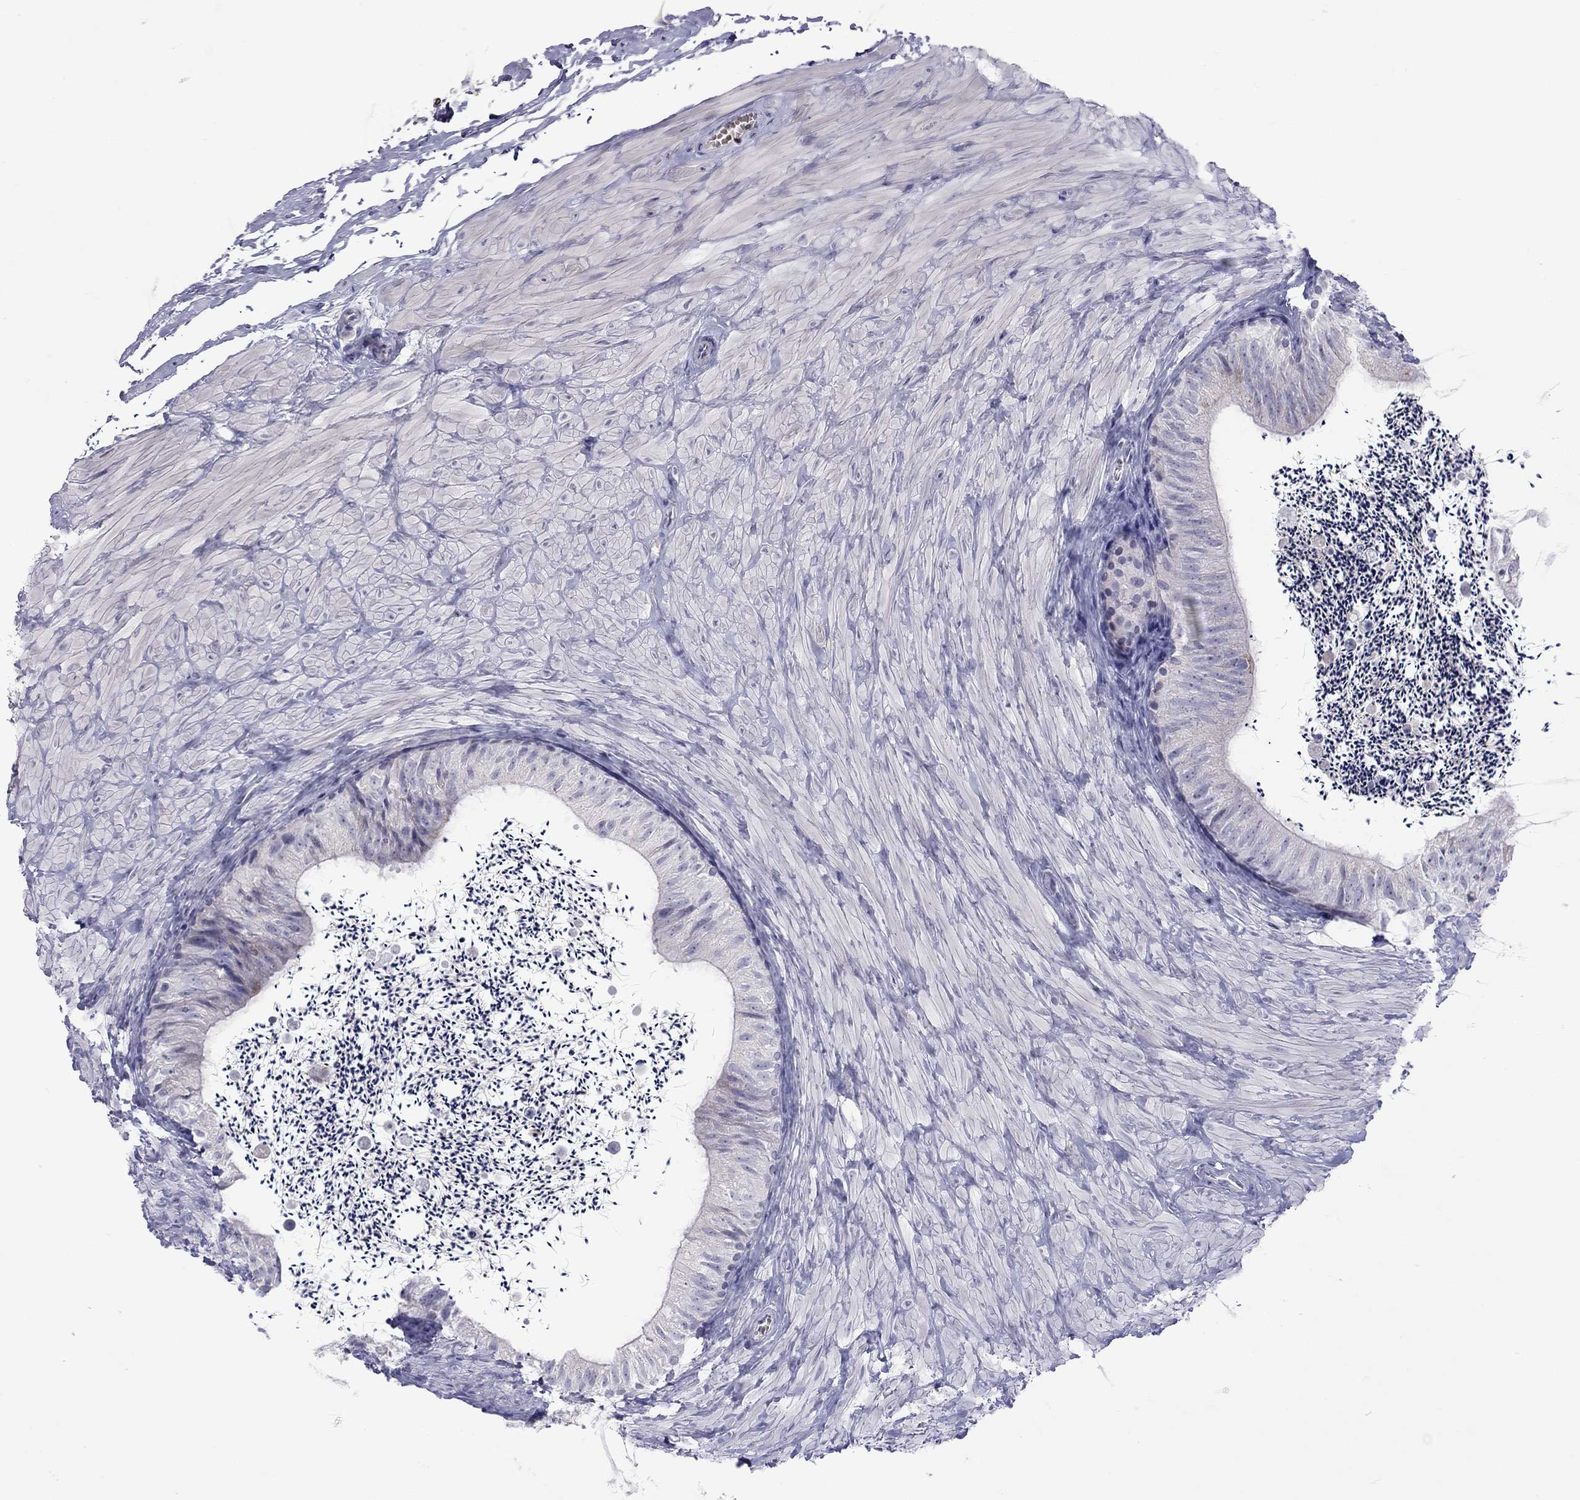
{"staining": {"intensity": "negative", "quantity": "none", "location": "none"}, "tissue": "epididymis", "cell_type": "Glandular cells", "image_type": "normal", "snomed": [{"axis": "morphology", "description": "Normal tissue, NOS"}, {"axis": "topography", "description": "Epididymis"}], "caption": "Immunohistochemistry photomicrograph of unremarkable epididymis: human epididymis stained with DAB (3,3'-diaminobenzidine) shows no significant protein positivity in glandular cells.", "gene": "MUC16", "patient": {"sex": "male", "age": 32}}